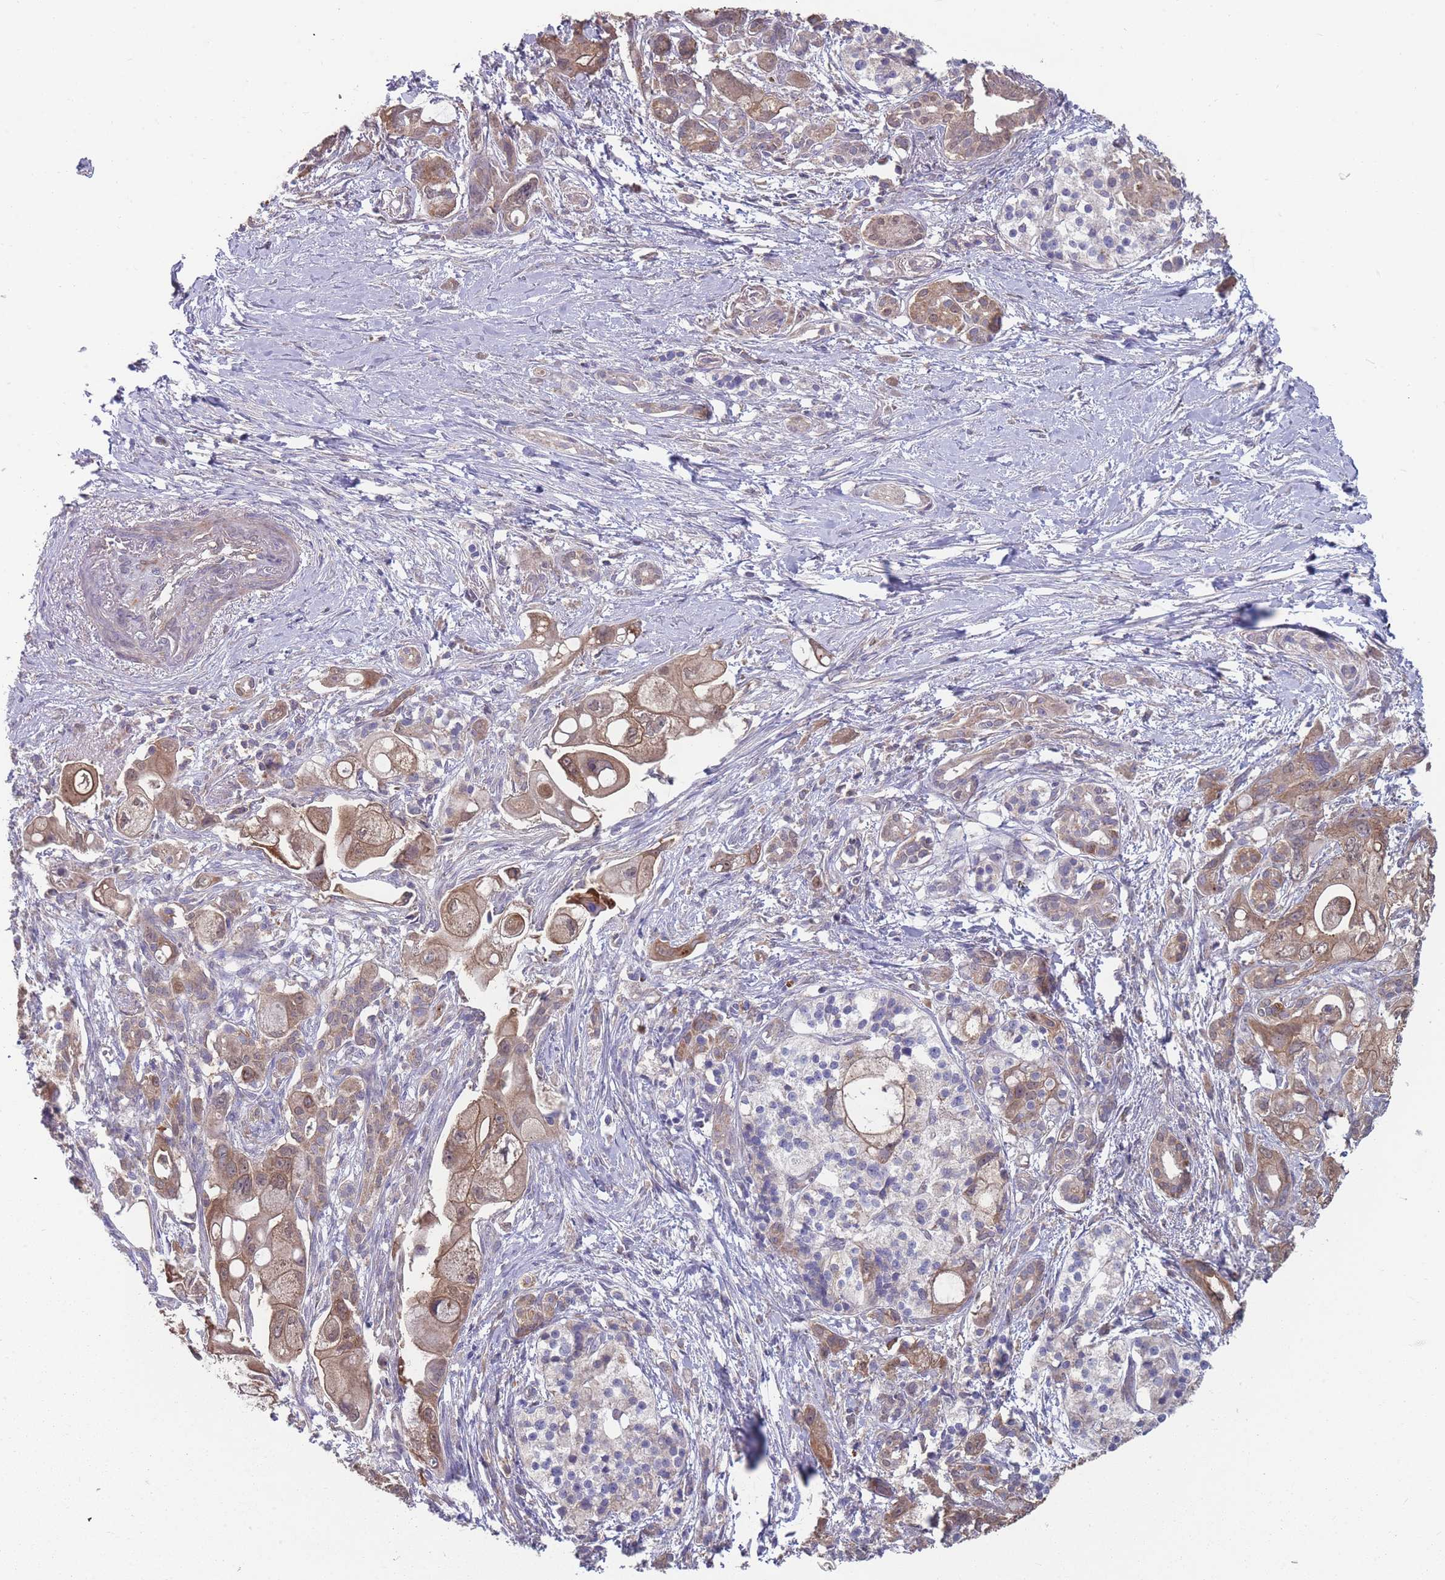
{"staining": {"intensity": "moderate", "quantity": ">75%", "location": "cytoplasmic/membranous"}, "tissue": "pancreatic cancer", "cell_type": "Tumor cells", "image_type": "cancer", "snomed": [{"axis": "morphology", "description": "Adenocarcinoma, NOS"}, {"axis": "topography", "description": "Pancreas"}], "caption": "High-magnification brightfield microscopy of pancreatic adenocarcinoma stained with DAB (brown) and counterstained with hematoxylin (blue). tumor cells exhibit moderate cytoplasmic/membranous staining is identified in approximately>75% of cells.", "gene": "SLC35B4", "patient": {"sex": "male", "age": 68}}